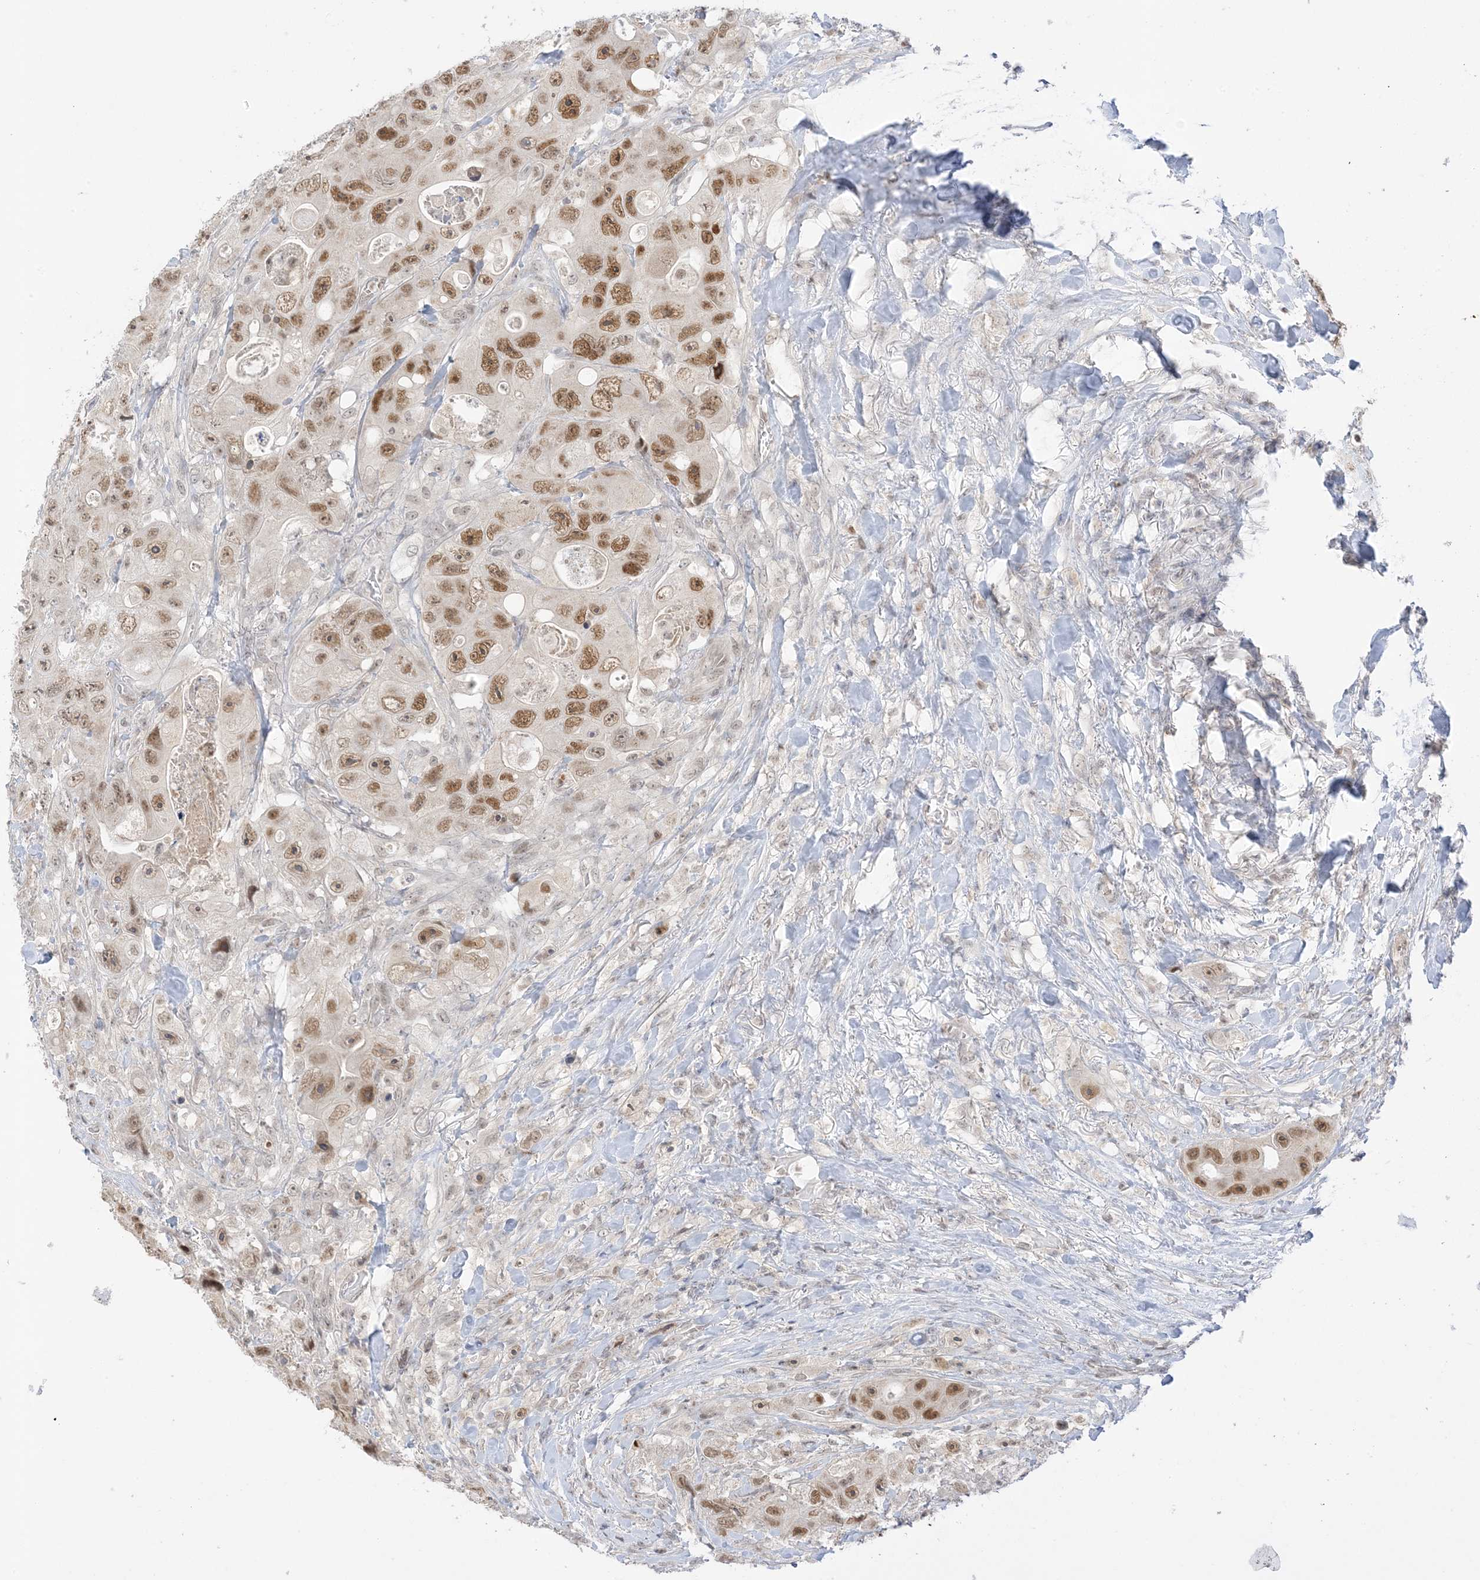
{"staining": {"intensity": "moderate", "quantity": ">75%", "location": "nuclear"}, "tissue": "colorectal cancer", "cell_type": "Tumor cells", "image_type": "cancer", "snomed": [{"axis": "morphology", "description": "Adenocarcinoma, NOS"}, {"axis": "topography", "description": "Colon"}], "caption": "The image displays staining of colorectal cancer, revealing moderate nuclear protein expression (brown color) within tumor cells.", "gene": "MSL3", "patient": {"sex": "female", "age": 46}}